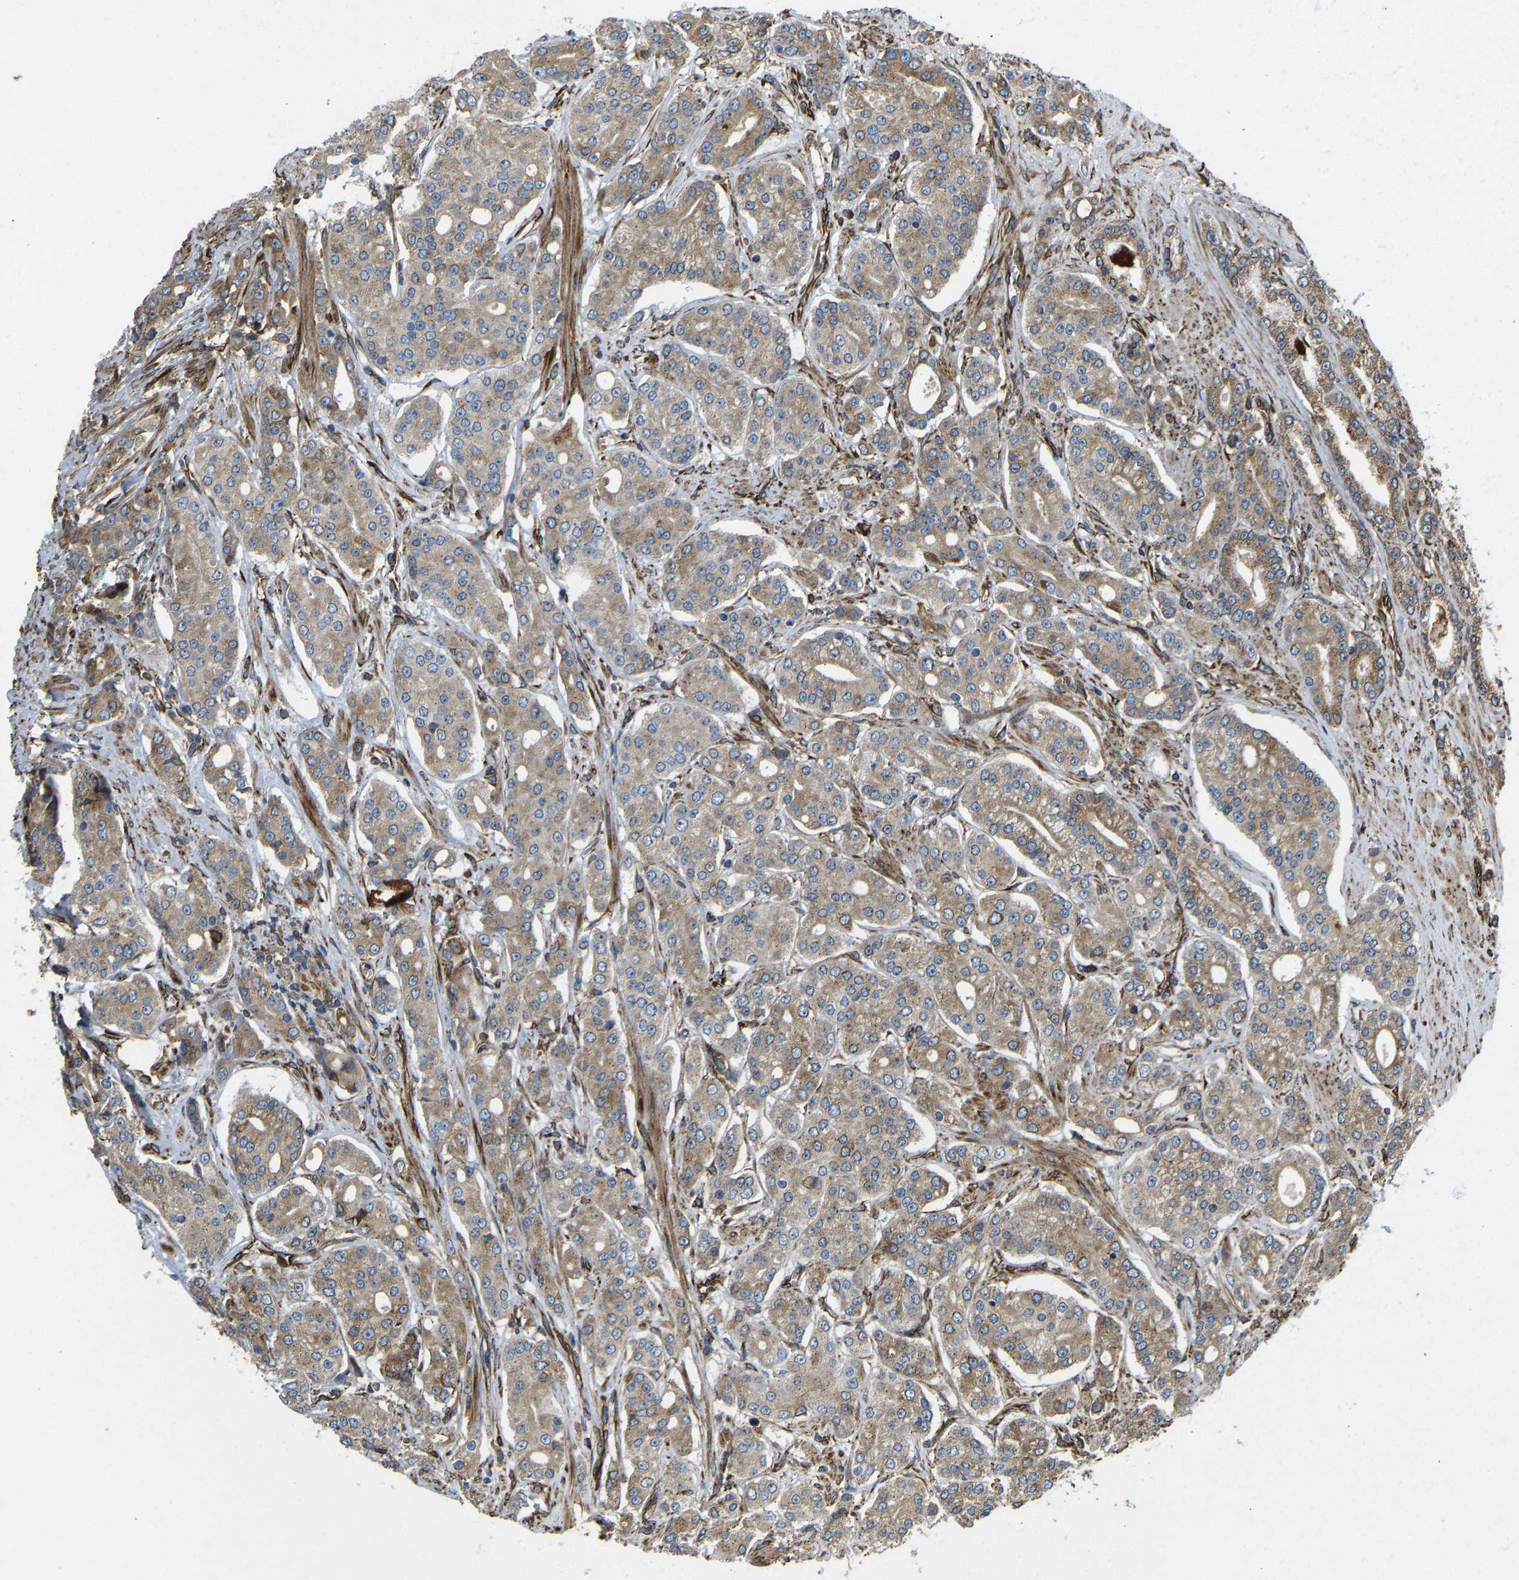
{"staining": {"intensity": "moderate", "quantity": ">75%", "location": "cytoplasmic/membranous"}, "tissue": "prostate cancer", "cell_type": "Tumor cells", "image_type": "cancer", "snomed": [{"axis": "morphology", "description": "Adenocarcinoma, High grade"}, {"axis": "topography", "description": "Prostate"}], "caption": "Adenocarcinoma (high-grade) (prostate) stained for a protein (brown) reveals moderate cytoplasmic/membranous positive expression in approximately >75% of tumor cells.", "gene": "BEX3", "patient": {"sex": "male", "age": 71}}